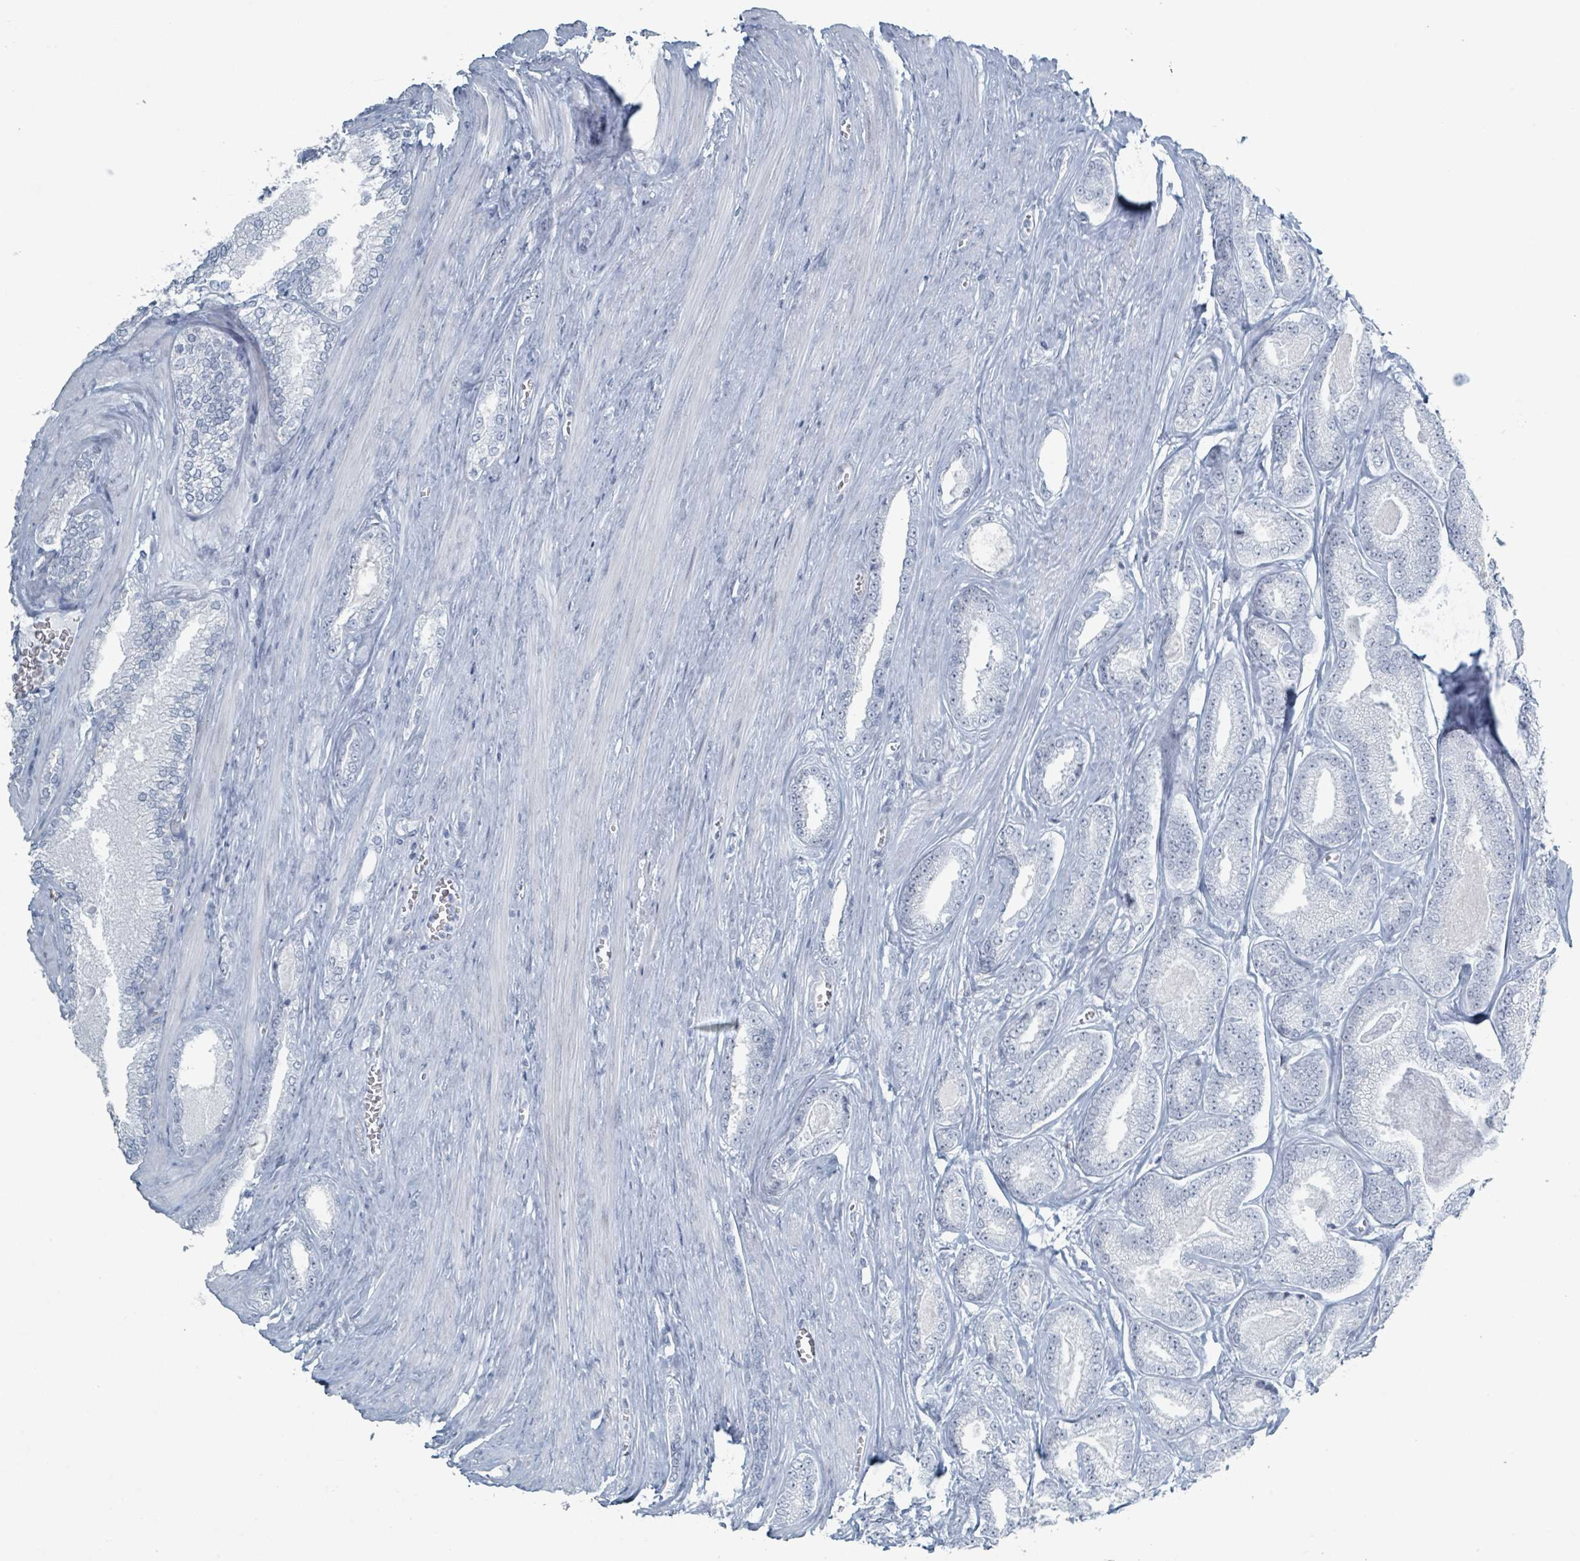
{"staining": {"intensity": "negative", "quantity": "none", "location": "none"}, "tissue": "prostate cancer", "cell_type": "Tumor cells", "image_type": "cancer", "snomed": [{"axis": "morphology", "description": "Adenocarcinoma, NOS"}, {"axis": "topography", "description": "Prostate and seminal vesicle, NOS"}], "caption": "This micrograph is of prostate cancer (adenocarcinoma) stained with immunohistochemistry to label a protein in brown with the nuclei are counter-stained blue. There is no staining in tumor cells. (DAB (3,3'-diaminobenzidine) IHC with hematoxylin counter stain).", "gene": "GPR15LG", "patient": {"sex": "male", "age": 76}}